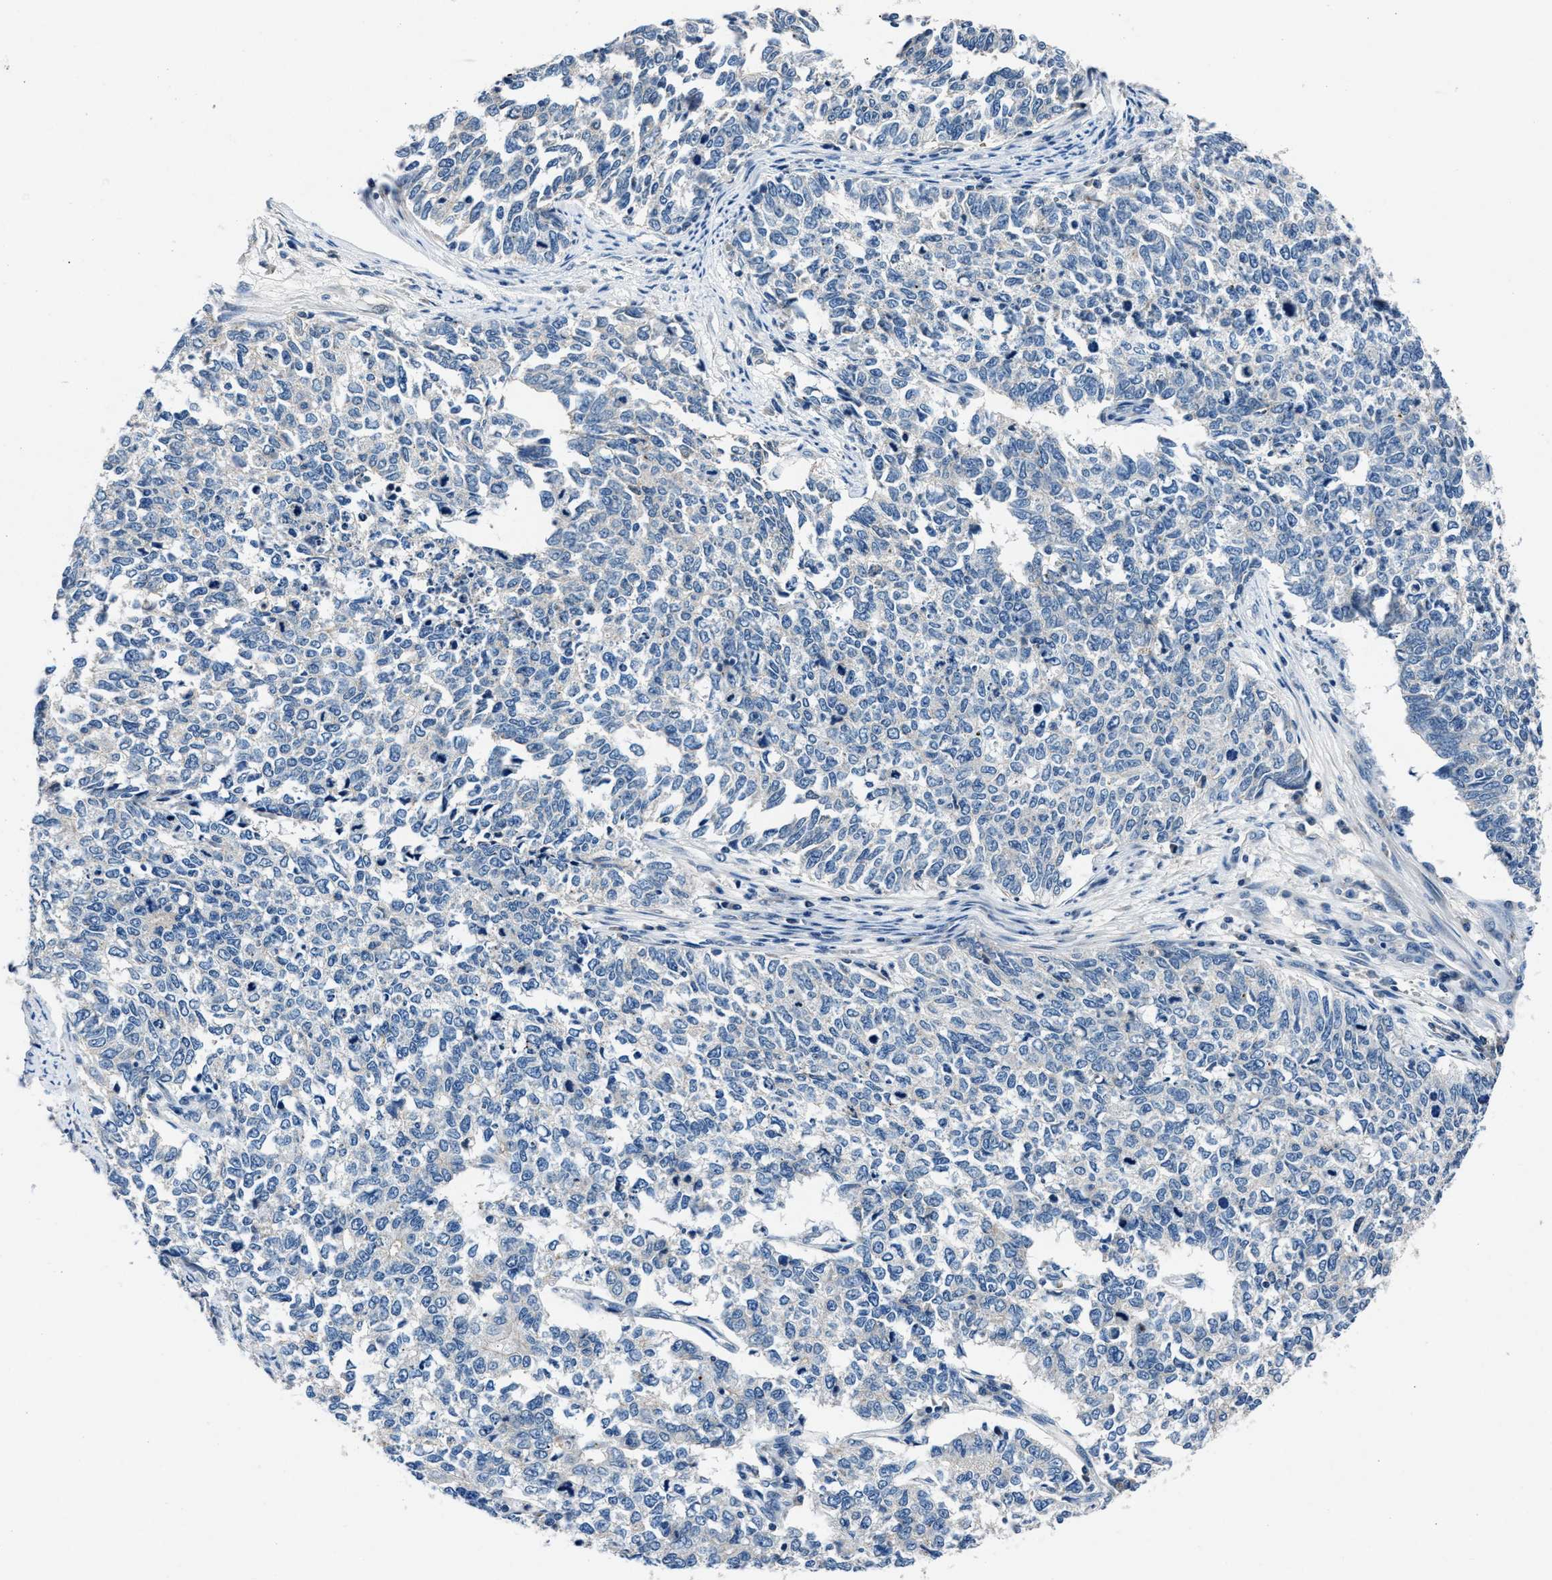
{"staining": {"intensity": "negative", "quantity": "none", "location": "none"}, "tissue": "cervical cancer", "cell_type": "Tumor cells", "image_type": "cancer", "snomed": [{"axis": "morphology", "description": "Squamous cell carcinoma, NOS"}, {"axis": "topography", "description": "Cervix"}], "caption": "Immunohistochemical staining of human squamous cell carcinoma (cervical) demonstrates no significant positivity in tumor cells.", "gene": "DENND6B", "patient": {"sex": "female", "age": 63}}